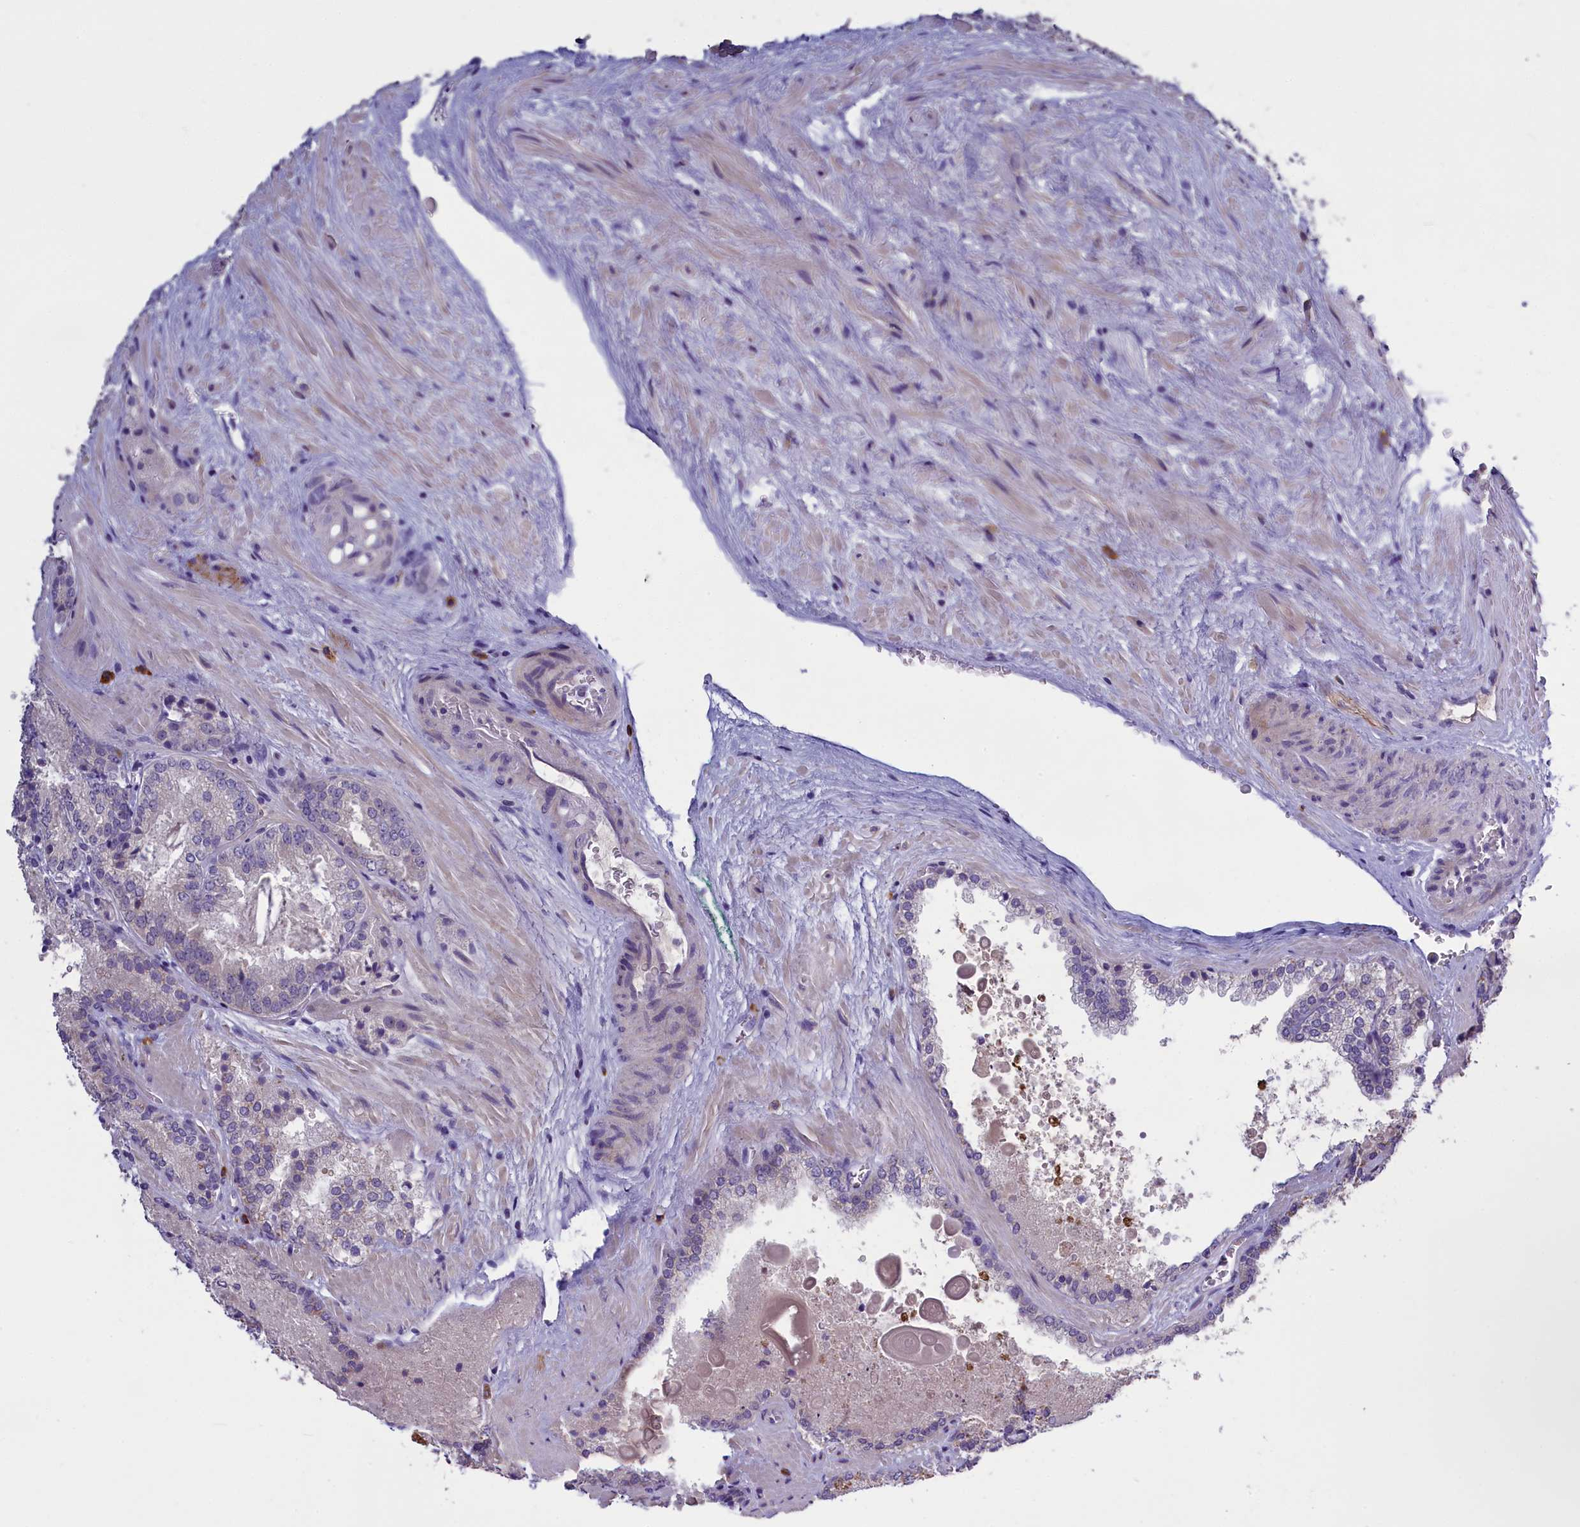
{"staining": {"intensity": "negative", "quantity": "none", "location": "none"}, "tissue": "prostate cancer", "cell_type": "Tumor cells", "image_type": "cancer", "snomed": [{"axis": "morphology", "description": "Adenocarcinoma, Low grade"}, {"axis": "topography", "description": "Prostate"}], "caption": "Human prostate cancer (low-grade adenocarcinoma) stained for a protein using immunohistochemistry (IHC) shows no expression in tumor cells.", "gene": "ENPP6", "patient": {"sex": "male", "age": 74}}